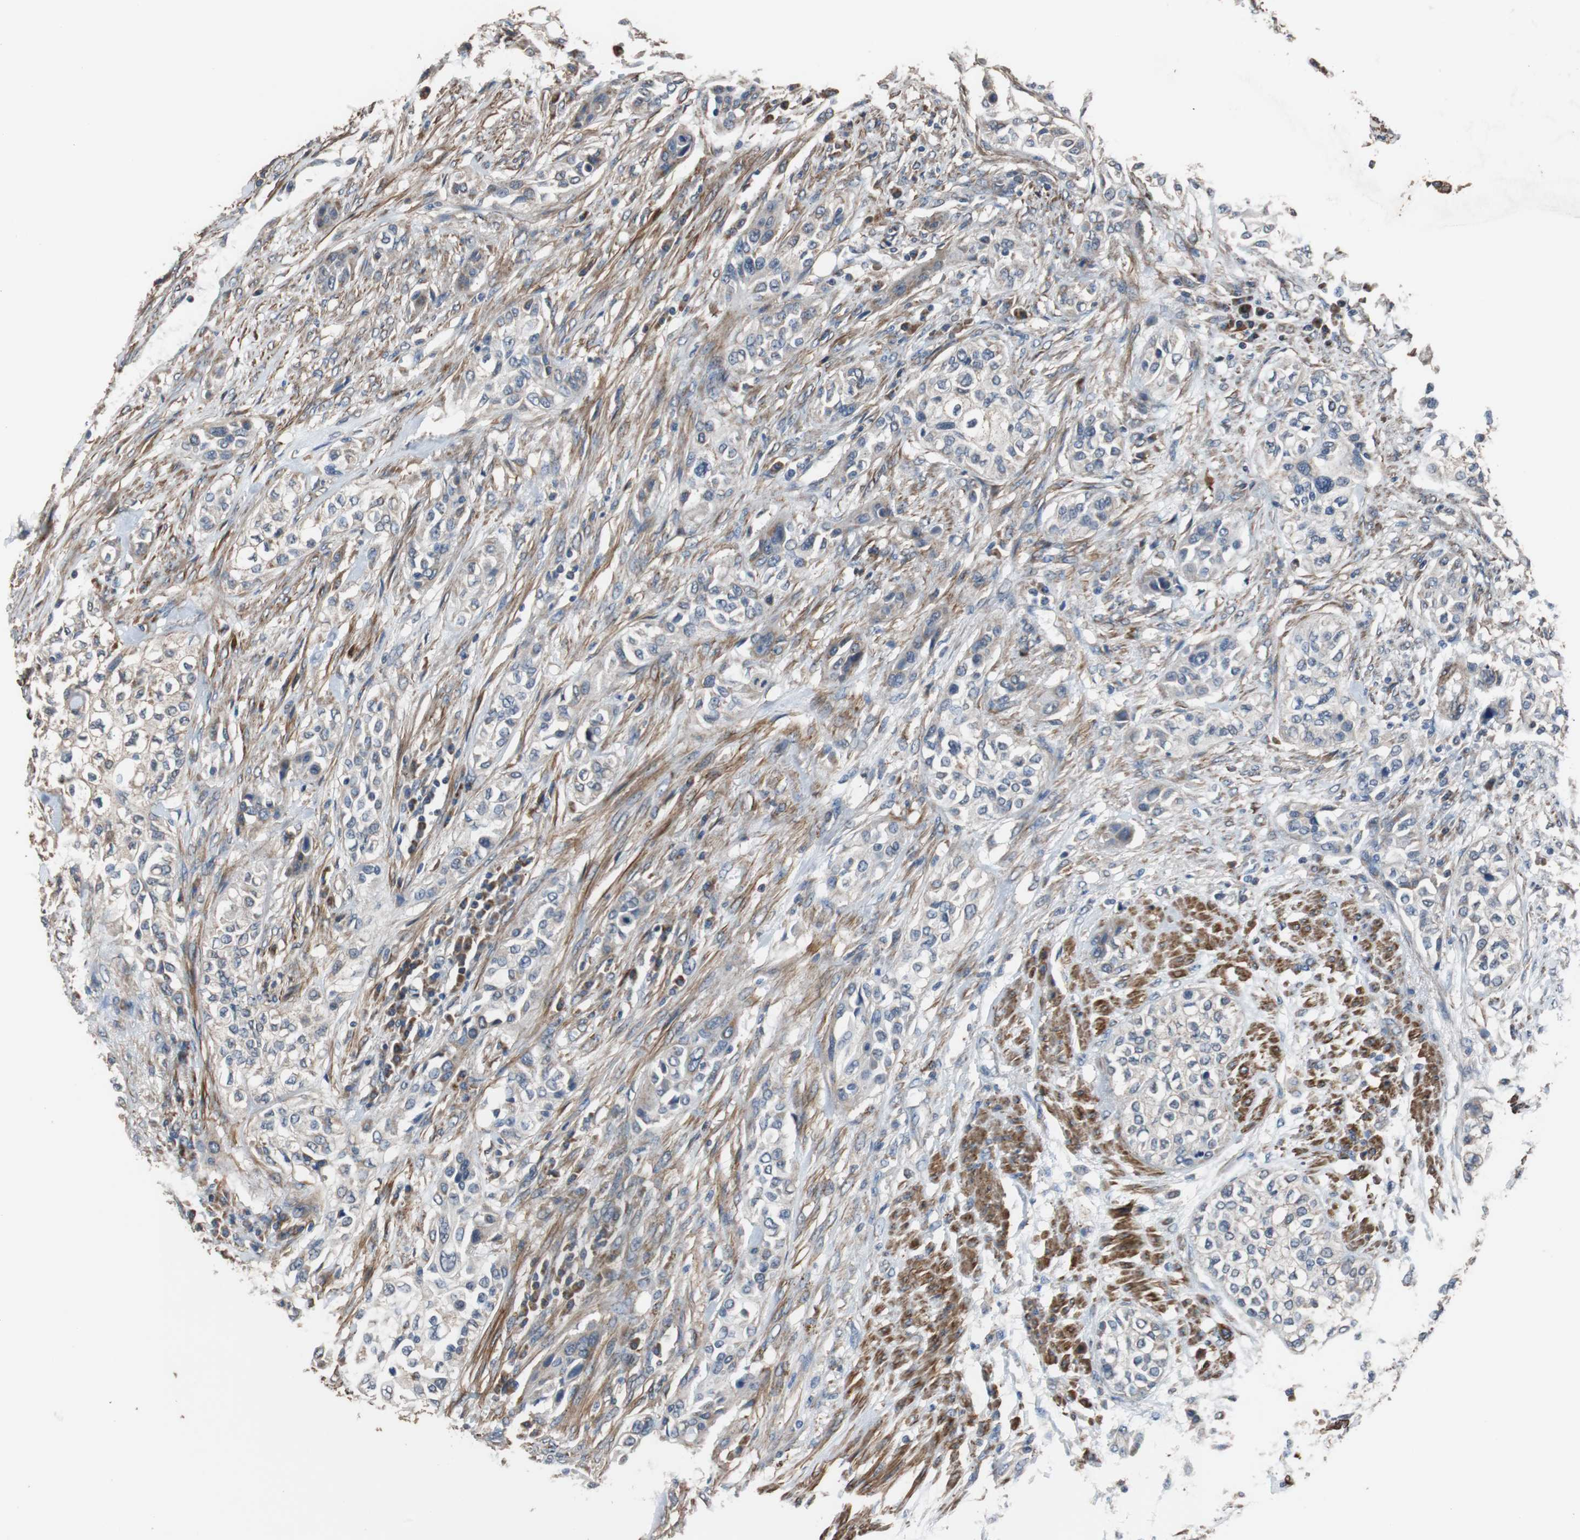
{"staining": {"intensity": "moderate", "quantity": ">75%", "location": "cytoplasmic/membranous"}, "tissue": "urothelial cancer", "cell_type": "Tumor cells", "image_type": "cancer", "snomed": [{"axis": "morphology", "description": "Urothelial carcinoma, High grade"}, {"axis": "topography", "description": "Urinary bladder"}], "caption": "Immunohistochemical staining of human urothelial carcinoma (high-grade) demonstrates medium levels of moderate cytoplasmic/membranous expression in approximately >75% of tumor cells.", "gene": "PITRM1", "patient": {"sex": "male", "age": 74}}